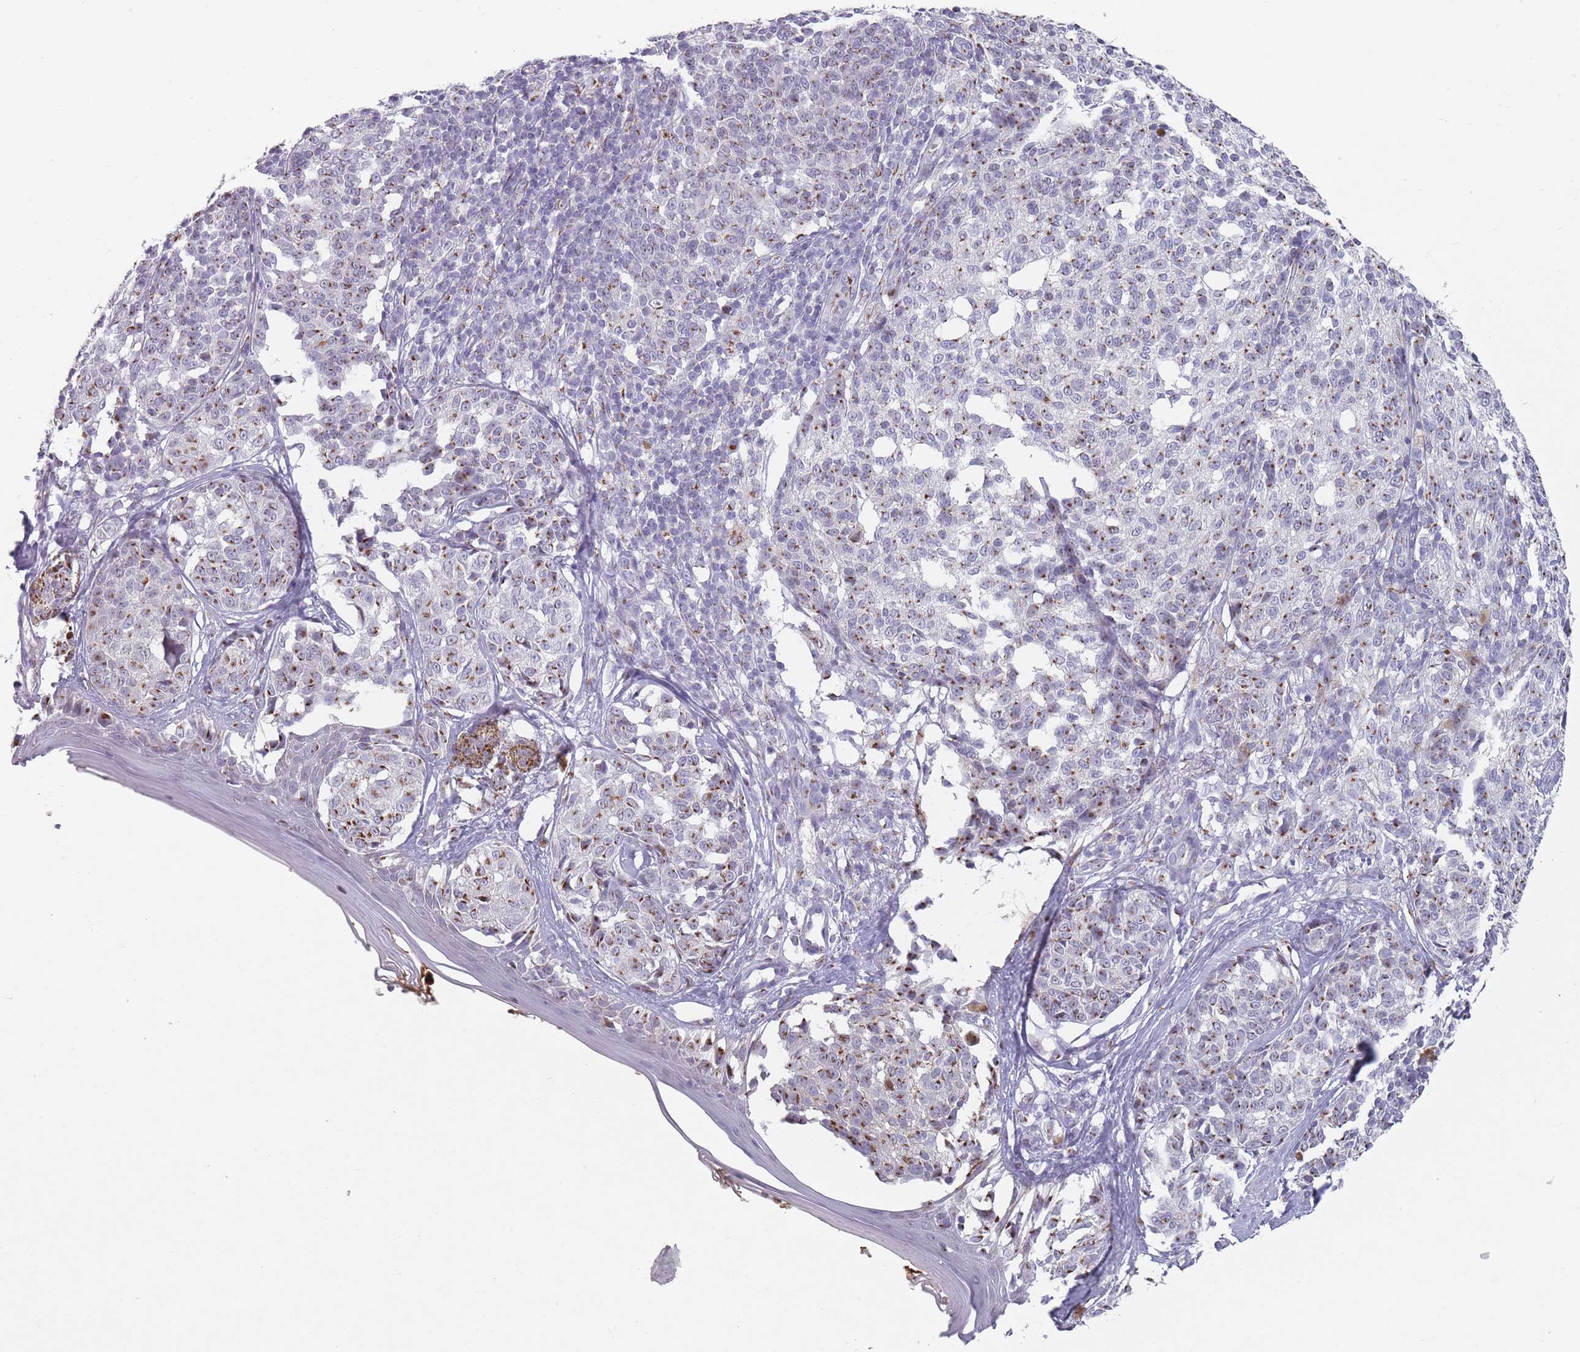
{"staining": {"intensity": "moderate", "quantity": "25%-75%", "location": "cytoplasmic/membranous"}, "tissue": "melanoma", "cell_type": "Tumor cells", "image_type": "cancer", "snomed": [{"axis": "morphology", "description": "Malignant melanoma, NOS"}, {"axis": "topography", "description": "Skin of upper extremity"}], "caption": "A brown stain labels moderate cytoplasmic/membranous expression of a protein in human malignant melanoma tumor cells. Ihc stains the protein of interest in brown and the nuclei are stained blue.", "gene": "MAN1B1", "patient": {"sex": "male", "age": 40}}